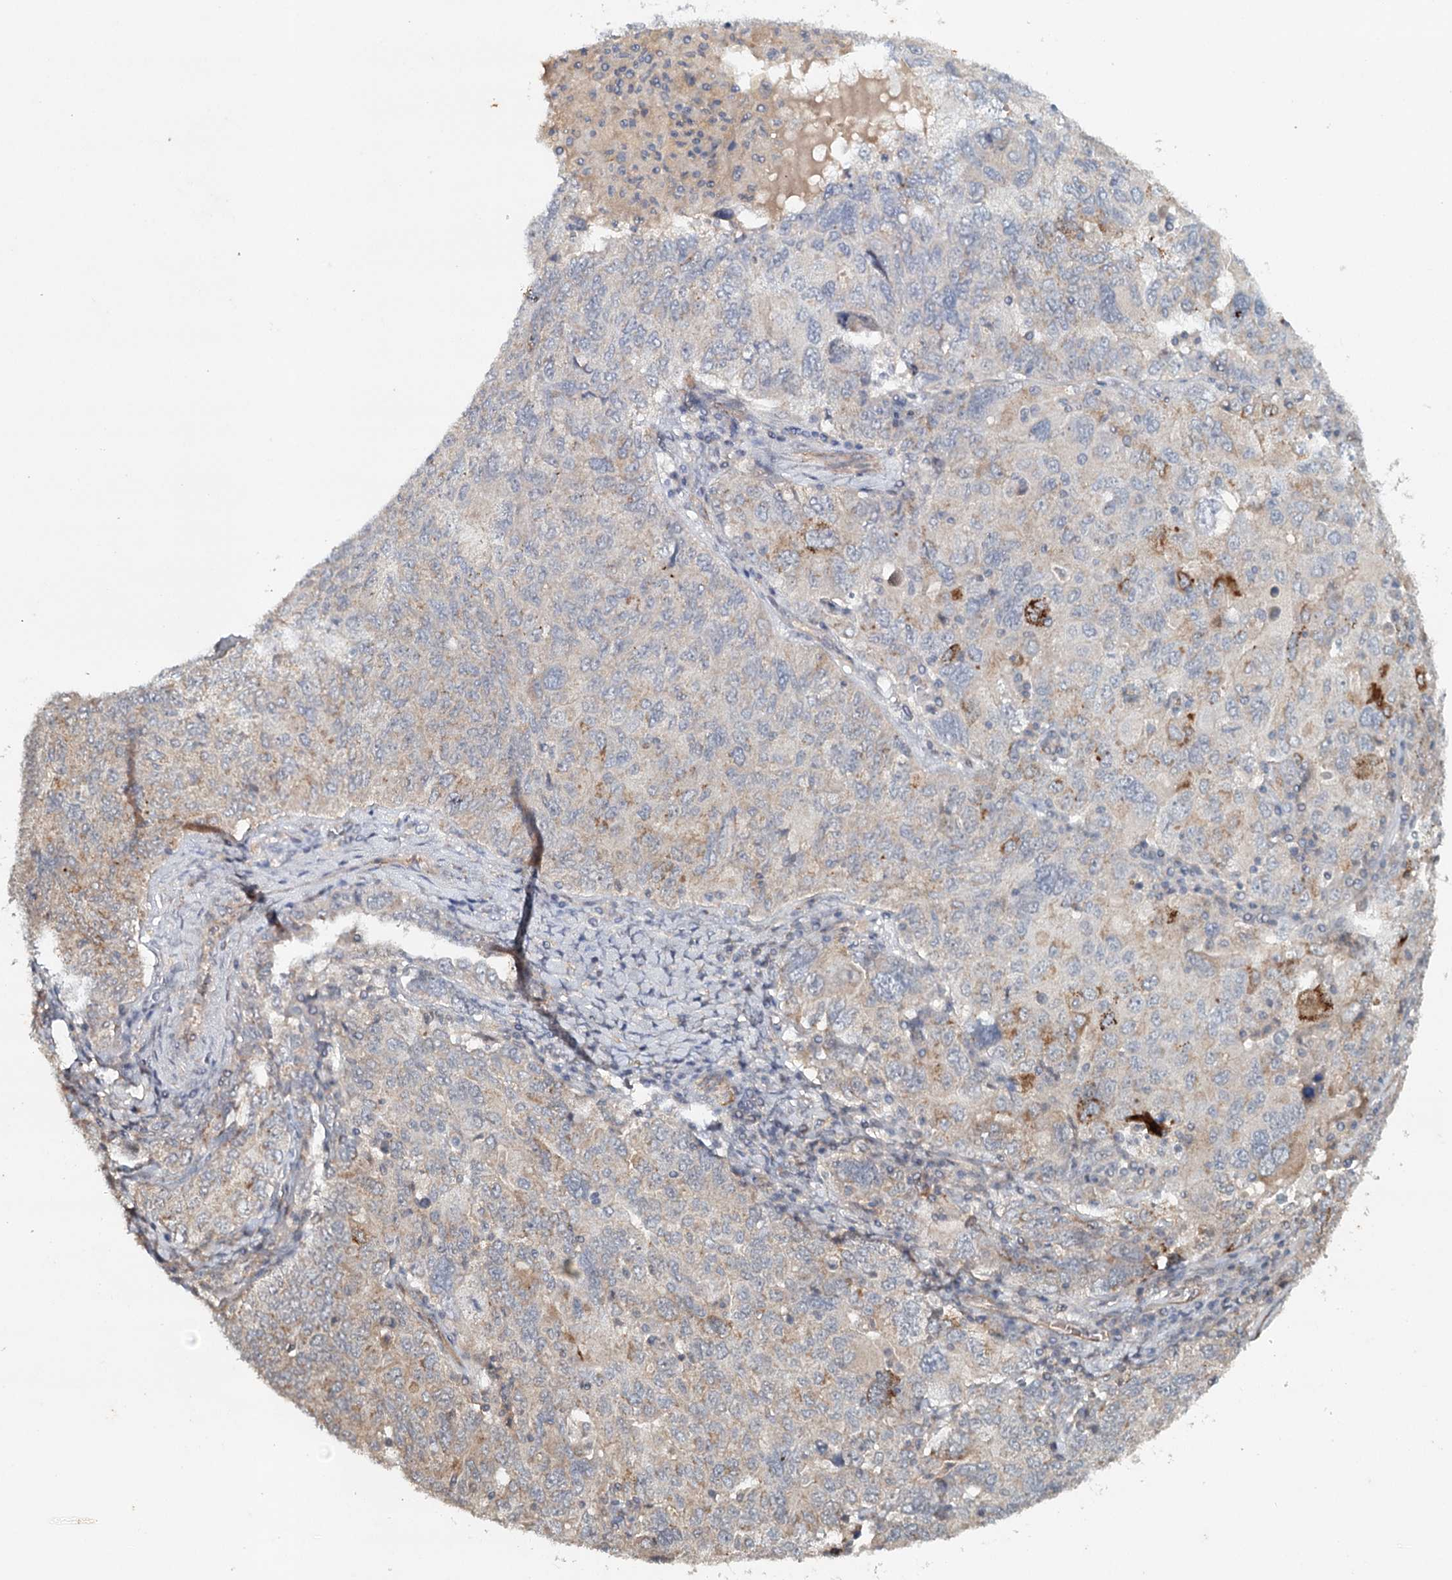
{"staining": {"intensity": "moderate", "quantity": "<25%", "location": "cytoplasmic/membranous"}, "tissue": "ovarian cancer", "cell_type": "Tumor cells", "image_type": "cancer", "snomed": [{"axis": "morphology", "description": "Carcinoma, endometroid"}, {"axis": "topography", "description": "Ovary"}], "caption": "Protein analysis of ovarian cancer tissue demonstrates moderate cytoplasmic/membranous positivity in about <25% of tumor cells.", "gene": "SYNPO", "patient": {"sex": "female", "age": 62}}